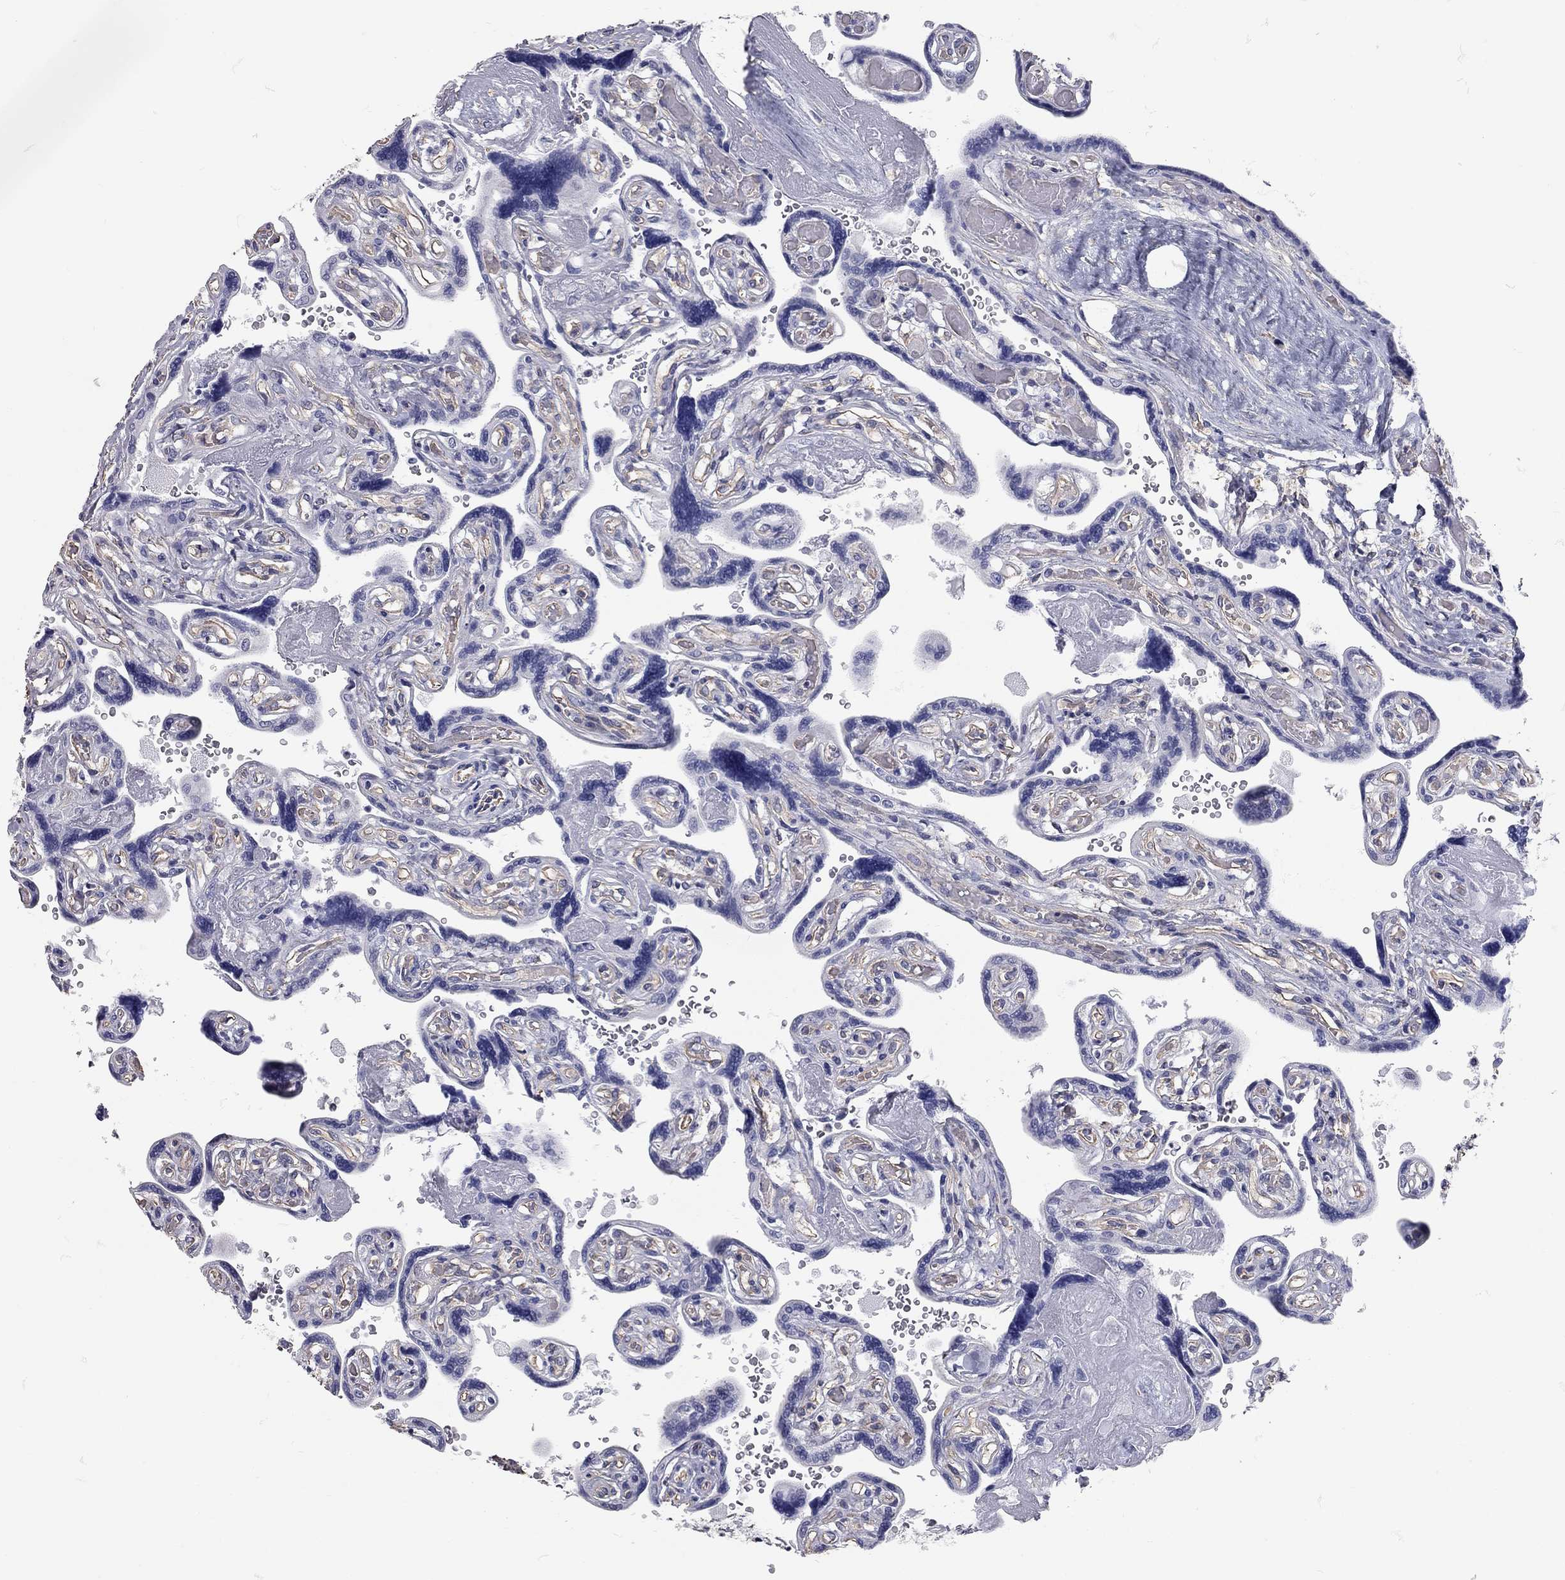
{"staining": {"intensity": "weak", "quantity": "25%-75%", "location": "cytoplasmic/membranous"}, "tissue": "placenta", "cell_type": "Decidual cells", "image_type": "normal", "snomed": [{"axis": "morphology", "description": "Normal tissue, NOS"}, {"axis": "topography", "description": "Placenta"}], "caption": "High-magnification brightfield microscopy of benign placenta stained with DAB (3,3'-diaminobenzidine) (brown) and counterstained with hematoxylin (blue). decidual cells exhibit weak cytoplasmic/membranous expression is present in approximately25%-75% of cells. (DAB (3,3'-diaminobenzidine) = brown stain, brightfield microscopy at high magnification).", "gene": "C10orf90", "patient": {"sex": "female", "age": 32}}